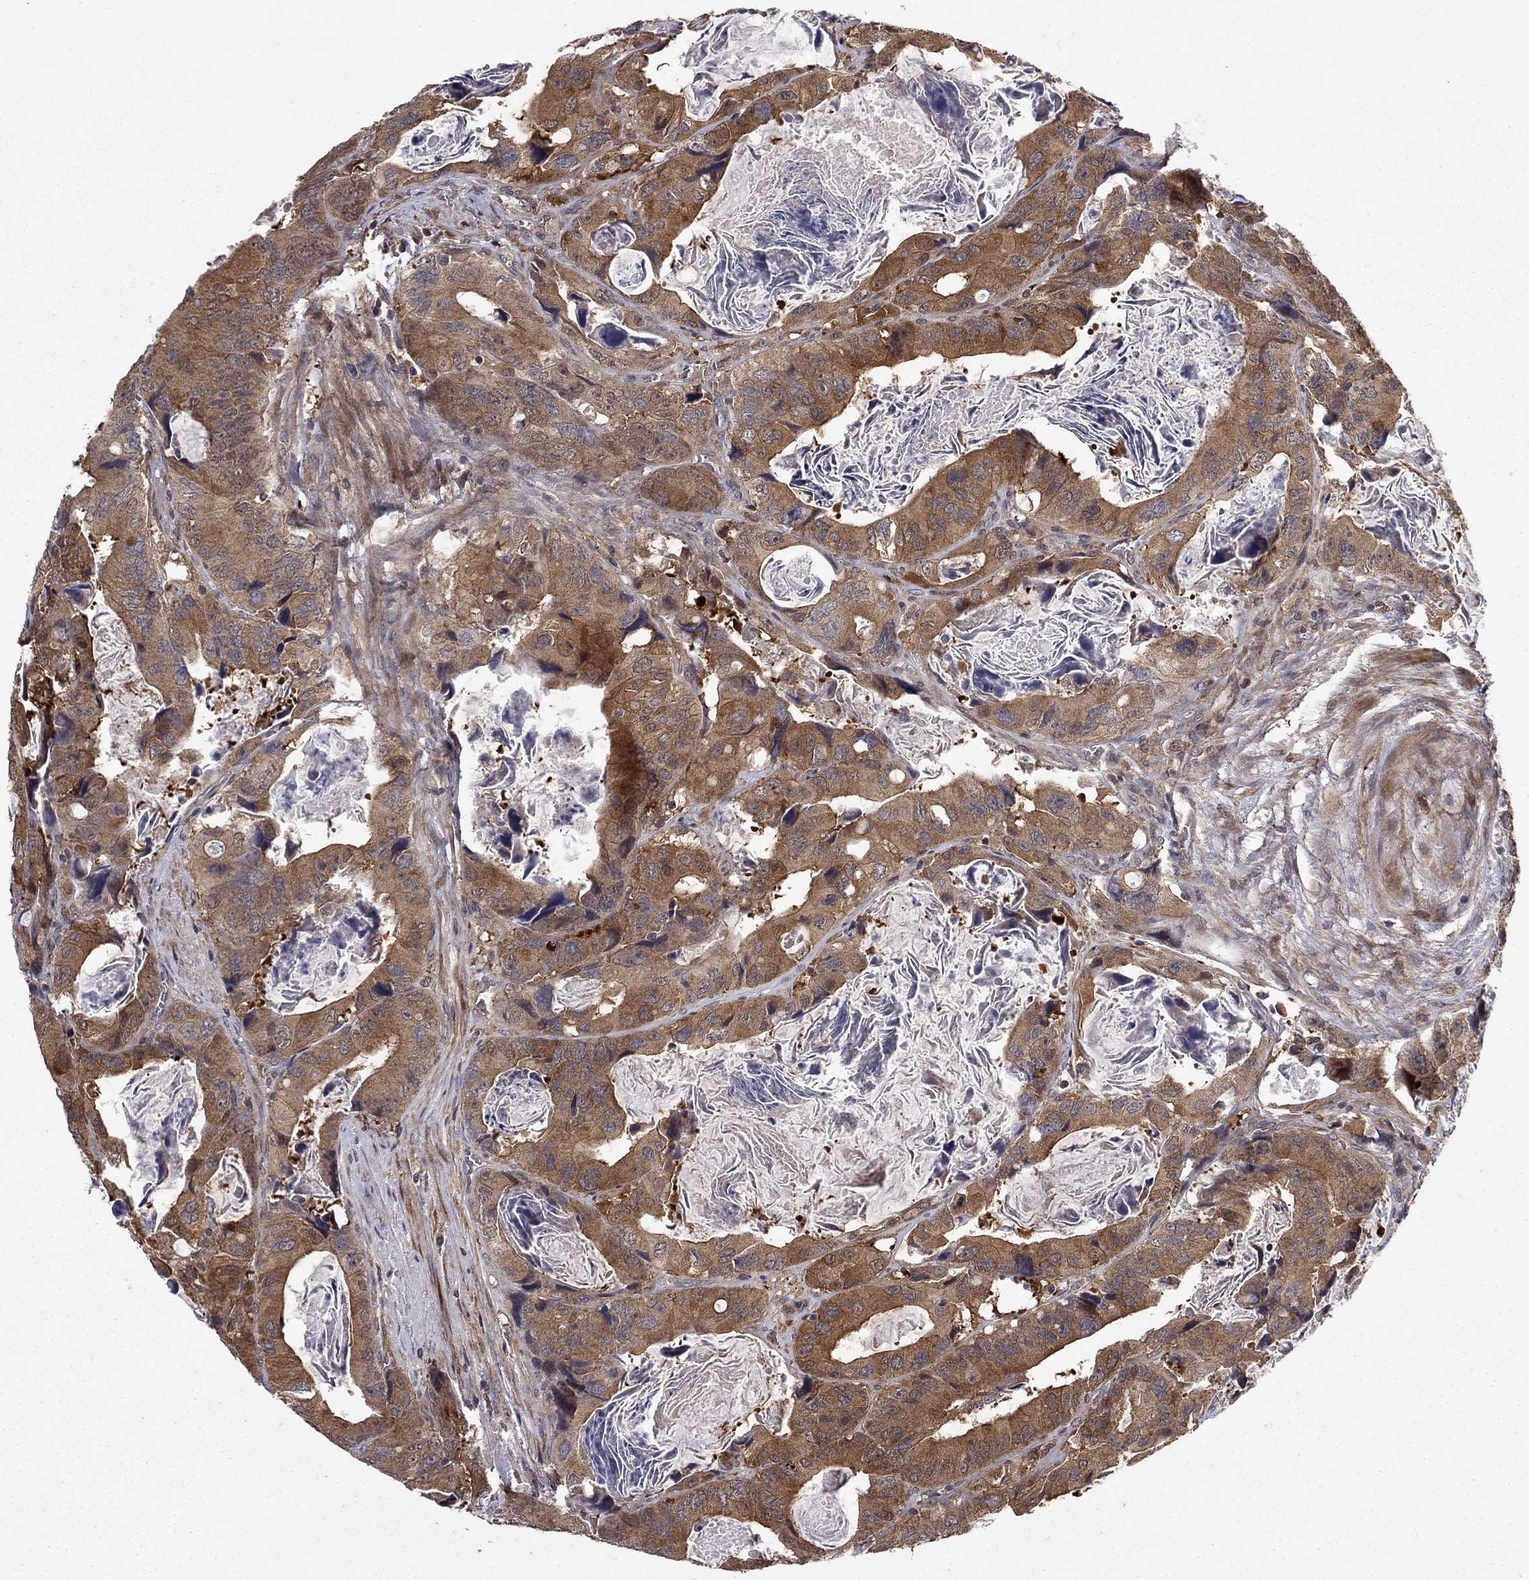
{"staining": {"intensity": "moderate", "quantity": ">75%", "location": "cytoplasmic/membranous"}, "tissue": "colorectal cancer", "cell_type": "Tumor cells", "image_type": "cancer", "snomed": [{"axis": "morphology", "description": "Adenocarcinoma, NOS"}, {"axis": "topography", "description": "Rectum"}], "caption": "High-power microscopy captured an immunohistochemistry micrograph of colorectal cancer (adenocarcinoma), revealing moderate cytoplasmic/membranous positivity in approximately >75% of tumor cells.", "gene": "HDAC4", "patient": {"sex": "male", "age": 64}}